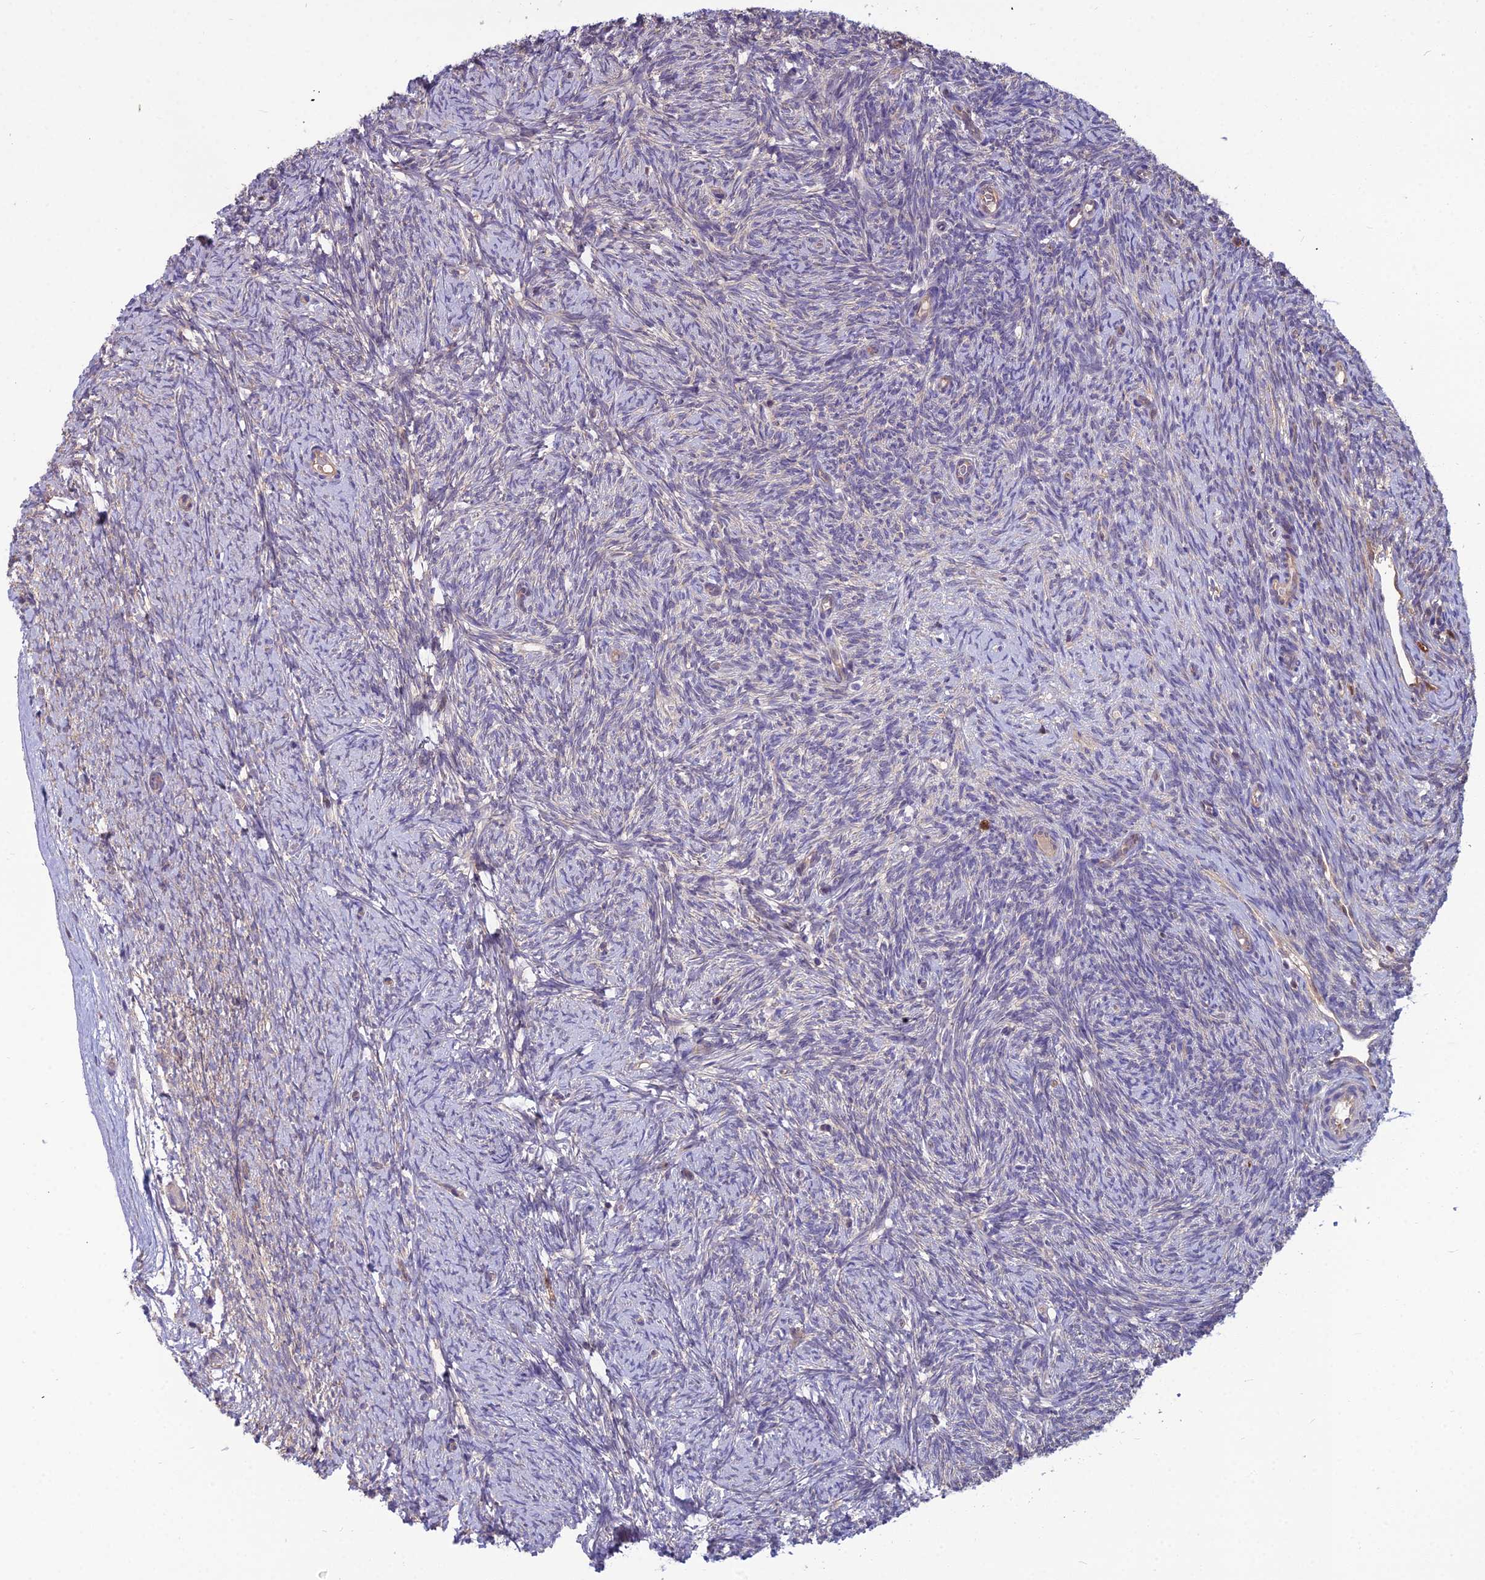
{"staining": {"intensity": "negative", "quantity": "none", "location": "none"}, "tissue": "ovary", "cell_type": "Ovarian stroma cells", "image_type": "normal", "snomed": [{"axis": "morphology", "description": "Normal tissue, NOS"}, {"axis": "topography", "description": "Ovary"}], "caption": "Immunohistochemical staining of unremarkable human ovary displays no significant positivity in ovarian stroma cells.", "gene": "MVD", "patient": {"sex": "female", "age": 44}}